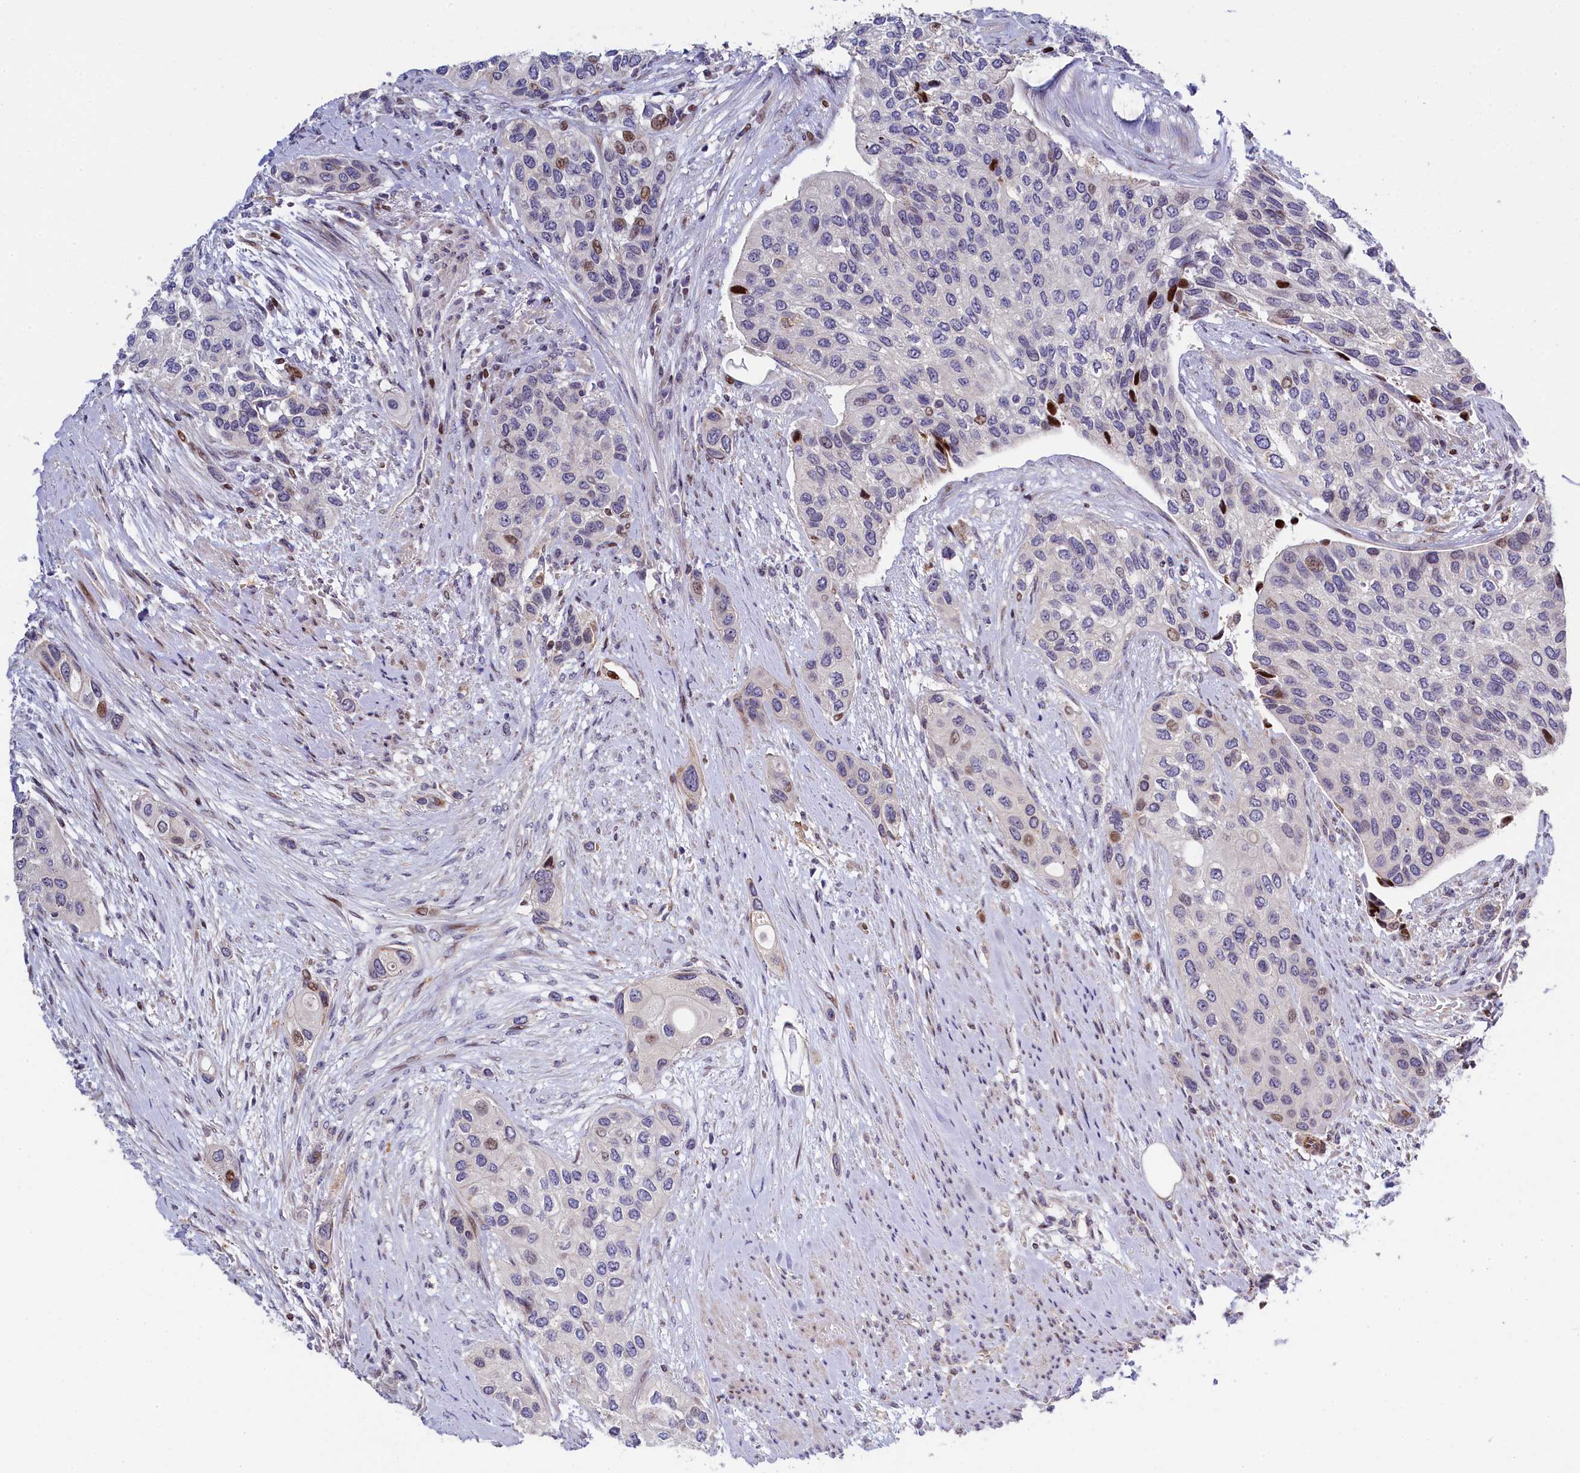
{"staining": {"intensity": "moderate", "quantity": "<25%", "location": "nuclear"}, "tissue": "urothelial cancer", "cell_type": "Tumor cells", "image_type": "cancer", "snomed": [{"axis": "morphology", "description": "Normal tissue, NOS"}, {"axis": "morphology", "description": "Urothelial carcinoma, High grade"}, {"axis": "topography", "description": "Vascular tissue"}, {"axis": "topography", "description": "Urinary bladder"}], "caption": "This histopathology image shows urothelial carcinoma (high-grade) stained with immunohistochemistry (IHC) to label a protein in brown. The nuclear of tumor cells show moderate positivity for the protein. Nuclei are counter-stained blue.", "gene": "TGDS", "patient": {"sex": "female", "age": 56}}